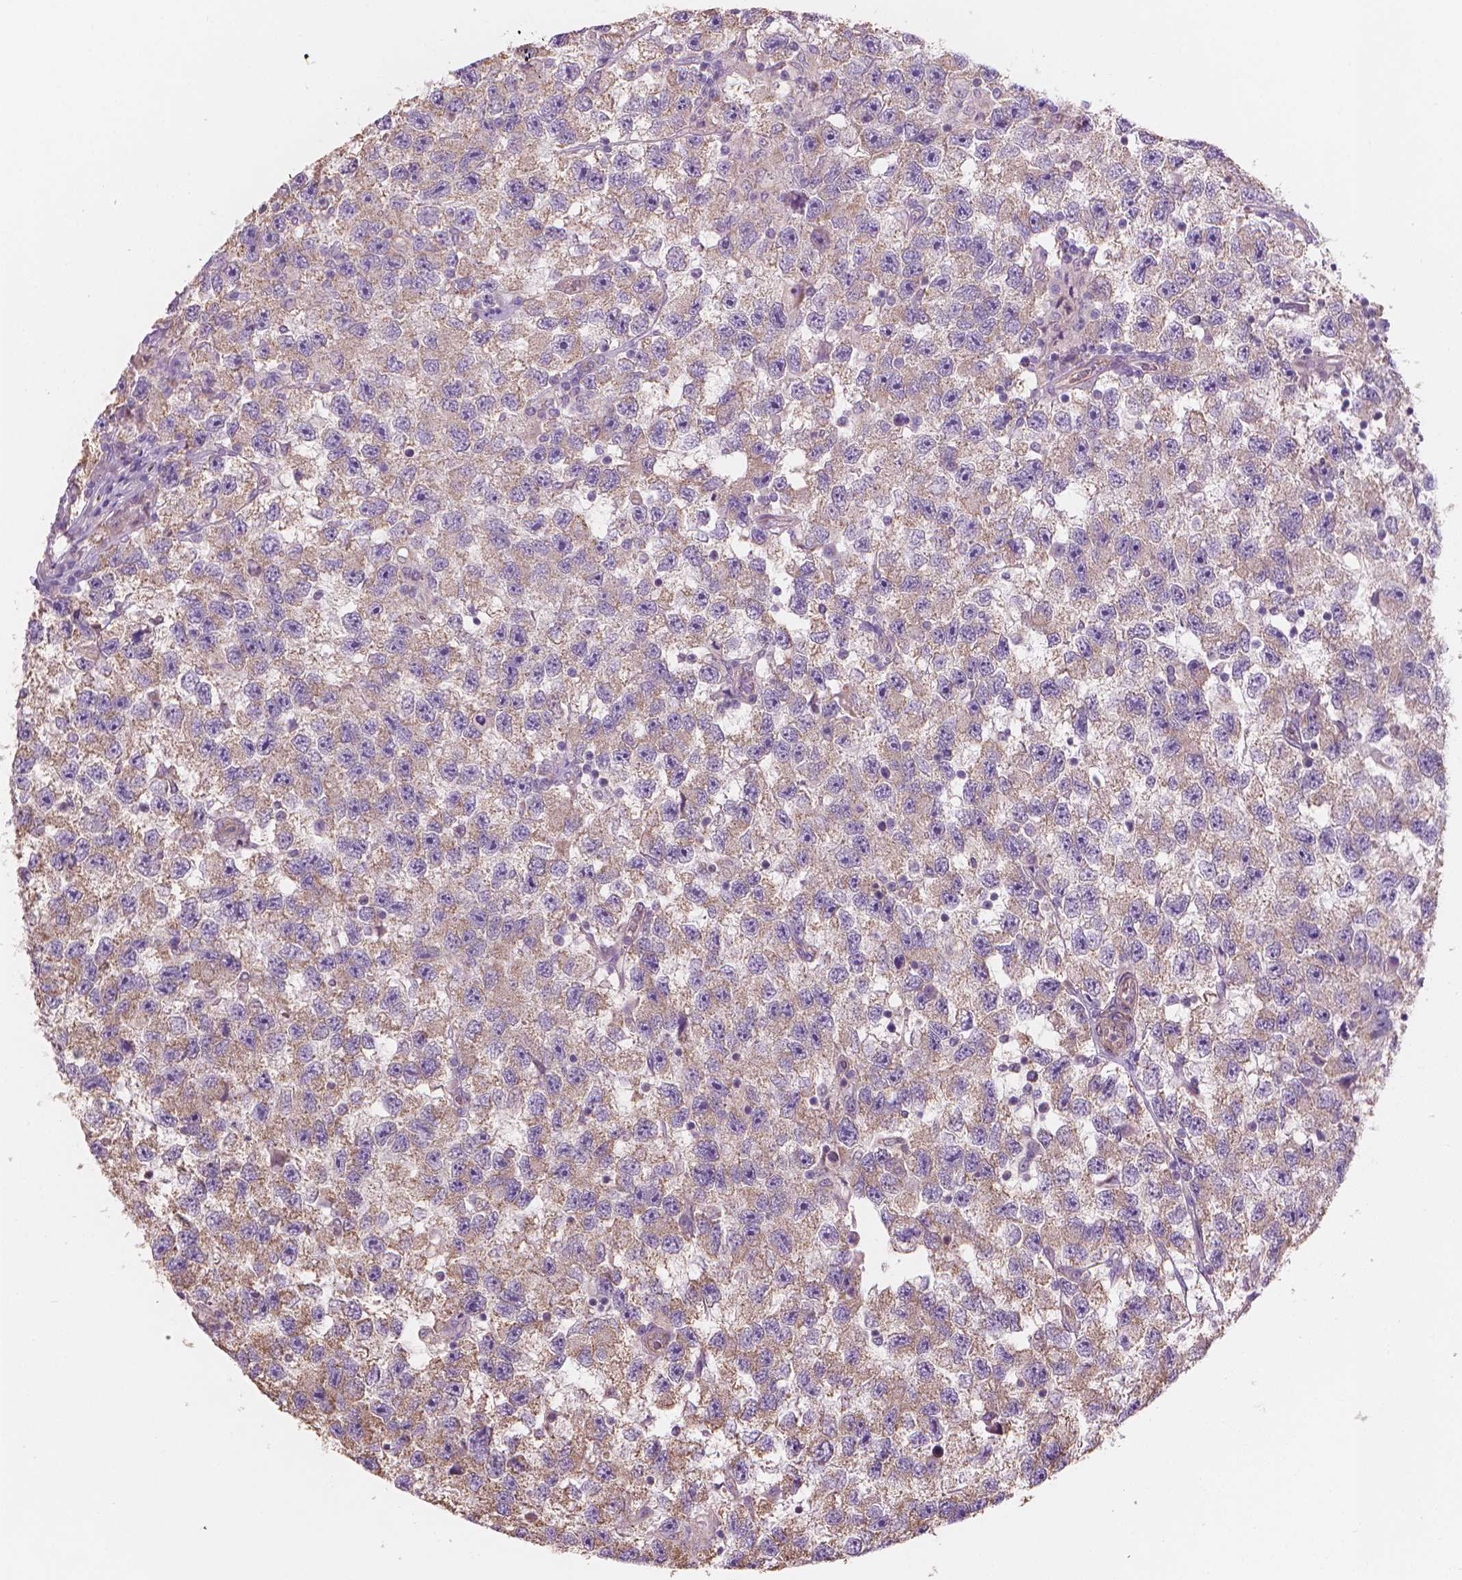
{"staining": {"intensity": "weak", "quantity": ">75%", "location": "cytoplasmic/membranous"}, "tissue": "testis cancer", "cell_type": "Tumor cells", "image_type": "cancer", "snomed": [{"axis": "morphology", "description": "Seminoma, NOS"}, {"axis": "topography", "description": "Testis"}], "caption": "Immunohistochemistry staining of testis cancer (seminoma), which shows low levels of weak cytoplasmic/membranous staining in about >75% of tumor cells indicating weak cytoplasmic/membranous protein positivity. The staining was performed using DAB (brown) for protein detection and nuclei were counterstained in hematoxylin (blue).", "gene": "TTC29", "patient": {"sex": "male", "age": 26}}